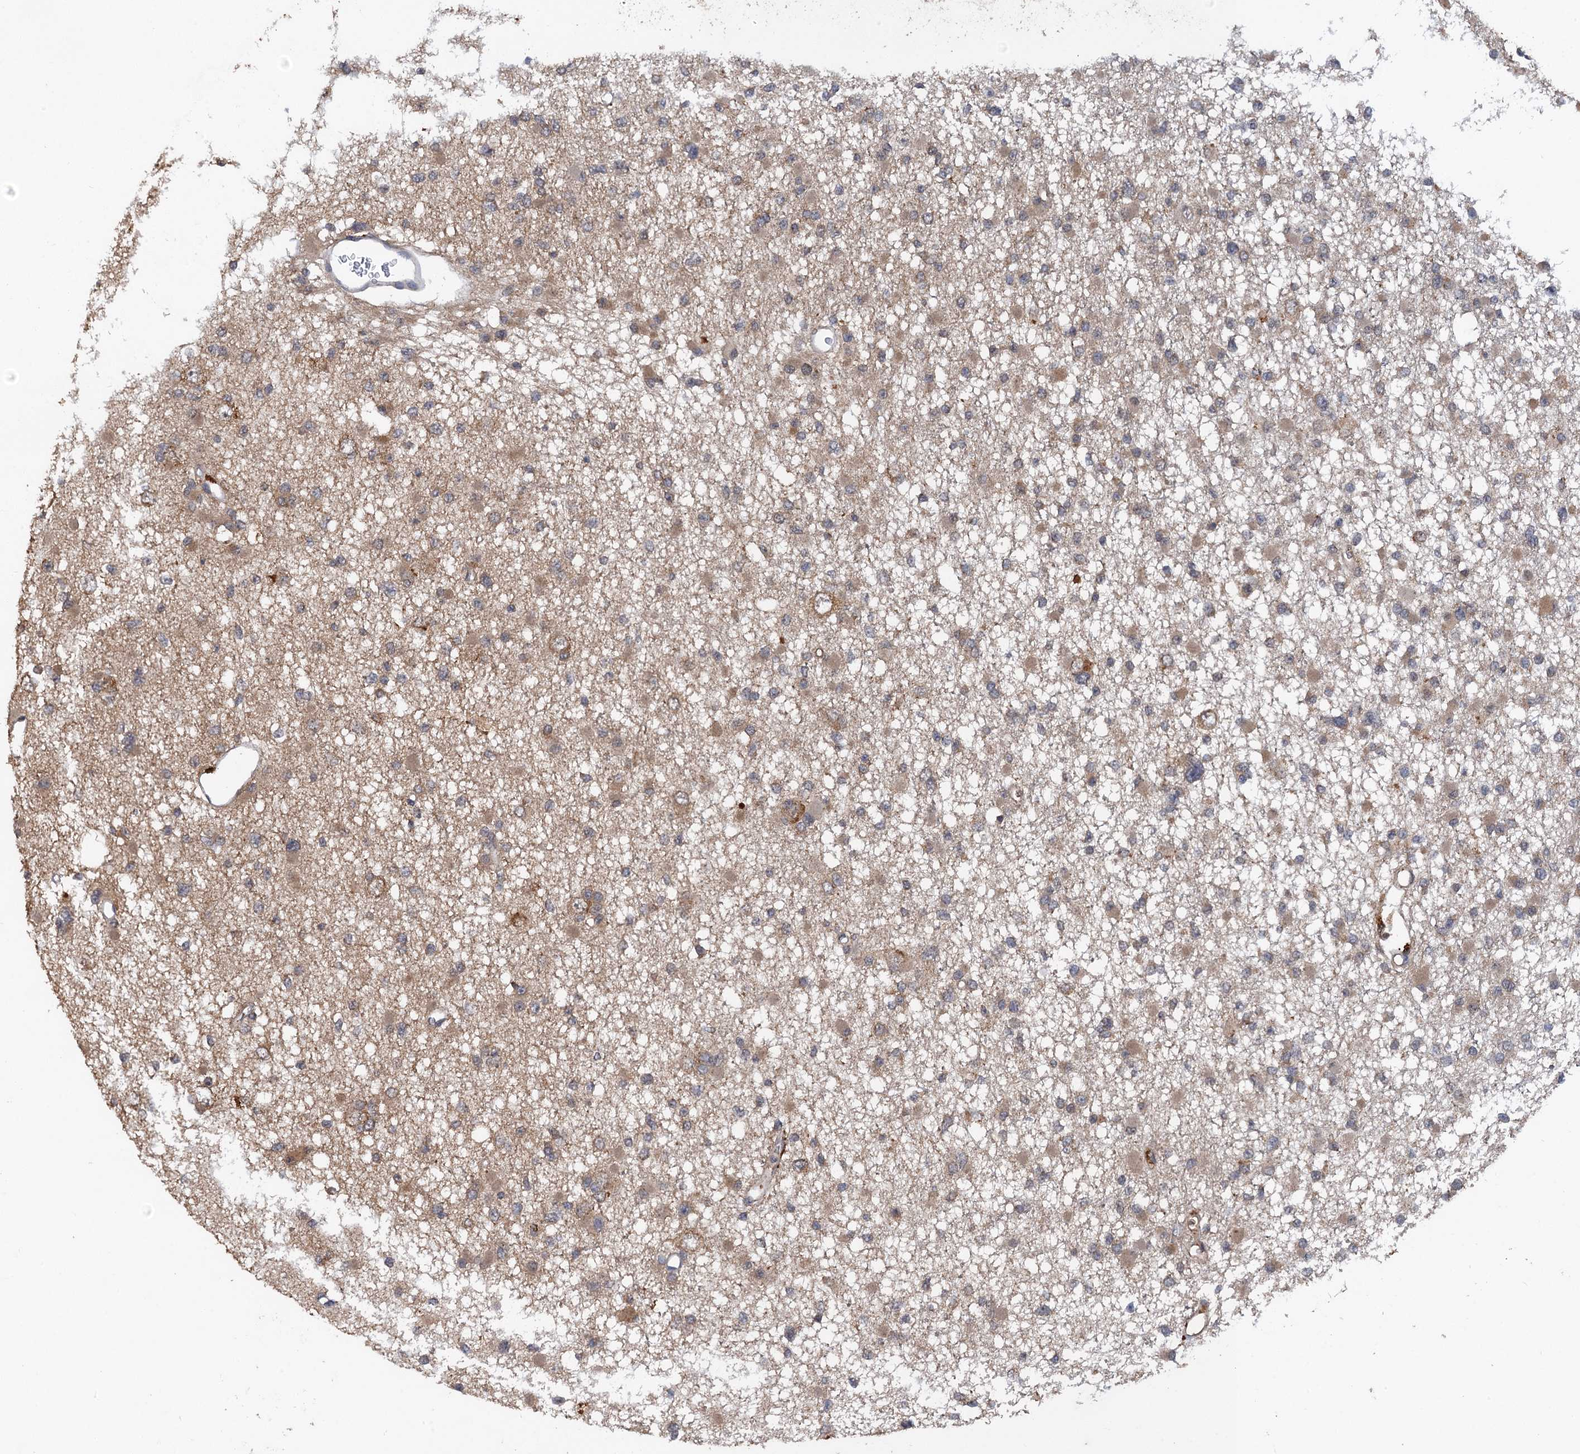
{"staining": {"intensity": "weak", "quantity": ">75%", "location": "cytoplasmic/membranous"}, "tissue": "glioma", "cell_type": "Tumor cells", "image_type": "cancer", "snomed": [{"axis": "morphology", "description": "Glioma, malignant, Low grade"}, {"axis": "topography", "description": "Brain"}], "caption": "Approximately >75% of tumor cells in human glioma show weak cytoplasmic/membranous protein expression as visualized by brown immunohistochemical staining.", "gene": "HAPLN3", "patient": {"sex": "female", "age": 22}}